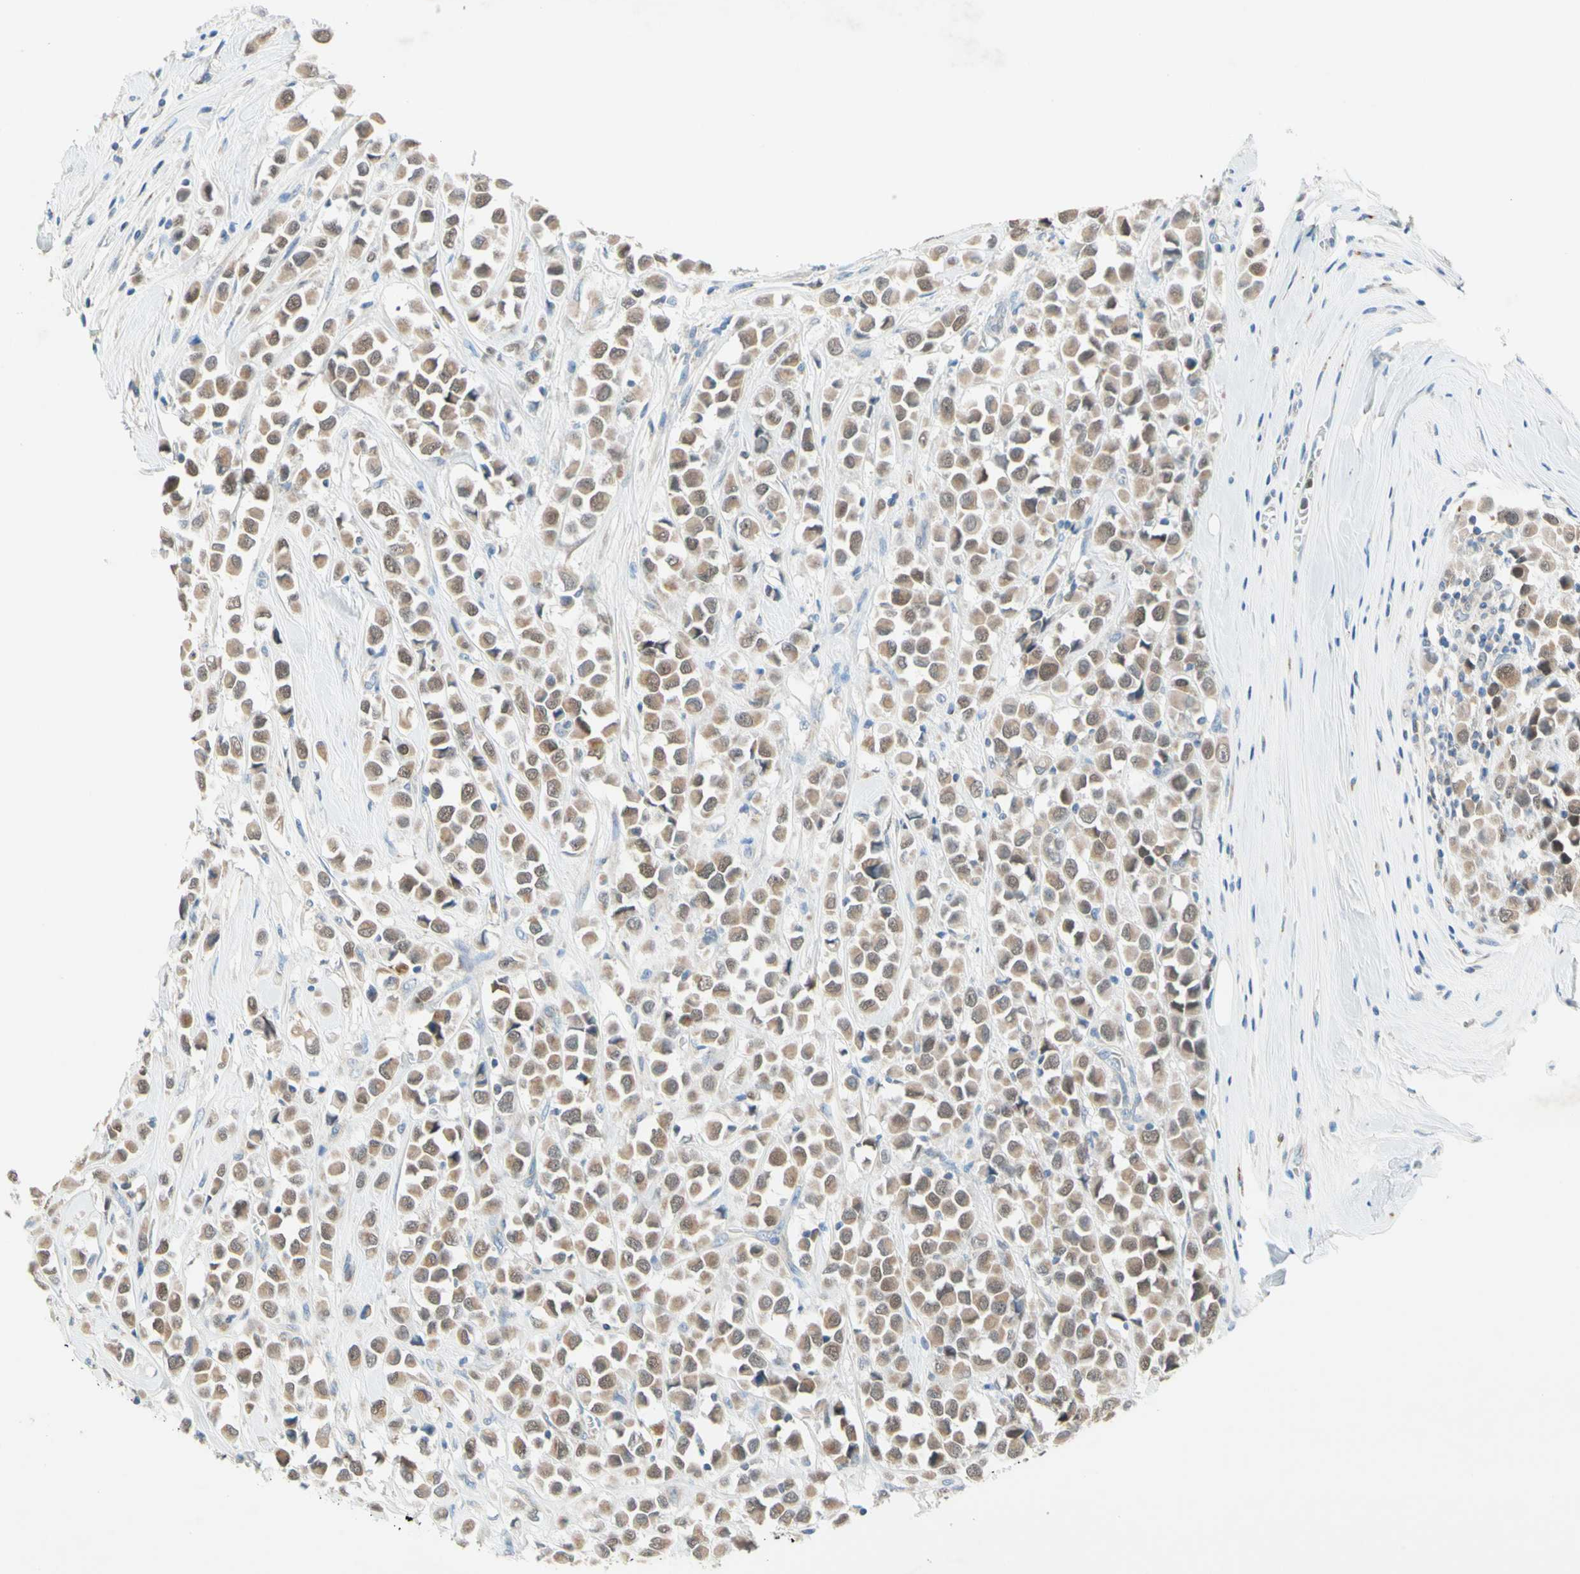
{"staining": {"intensity": "moderate", "quantity": ">75%", "location": "cytoplasmic/membranous"}, "tissue": "breast cancer", "cell_type": "Tumor cells", "image_type": "cancer", "snomed": [{"axis": "morphology", "description": "Duct carcinoma"}, {"axis": "topography", "description": "Breast"}], "caption": "Tumor cells display moderate cytoplasmic/membranous expression in about >75% of cells in breast cancer.", "gene": "MFF", "patient": {"sex": "female", "age": 61}}